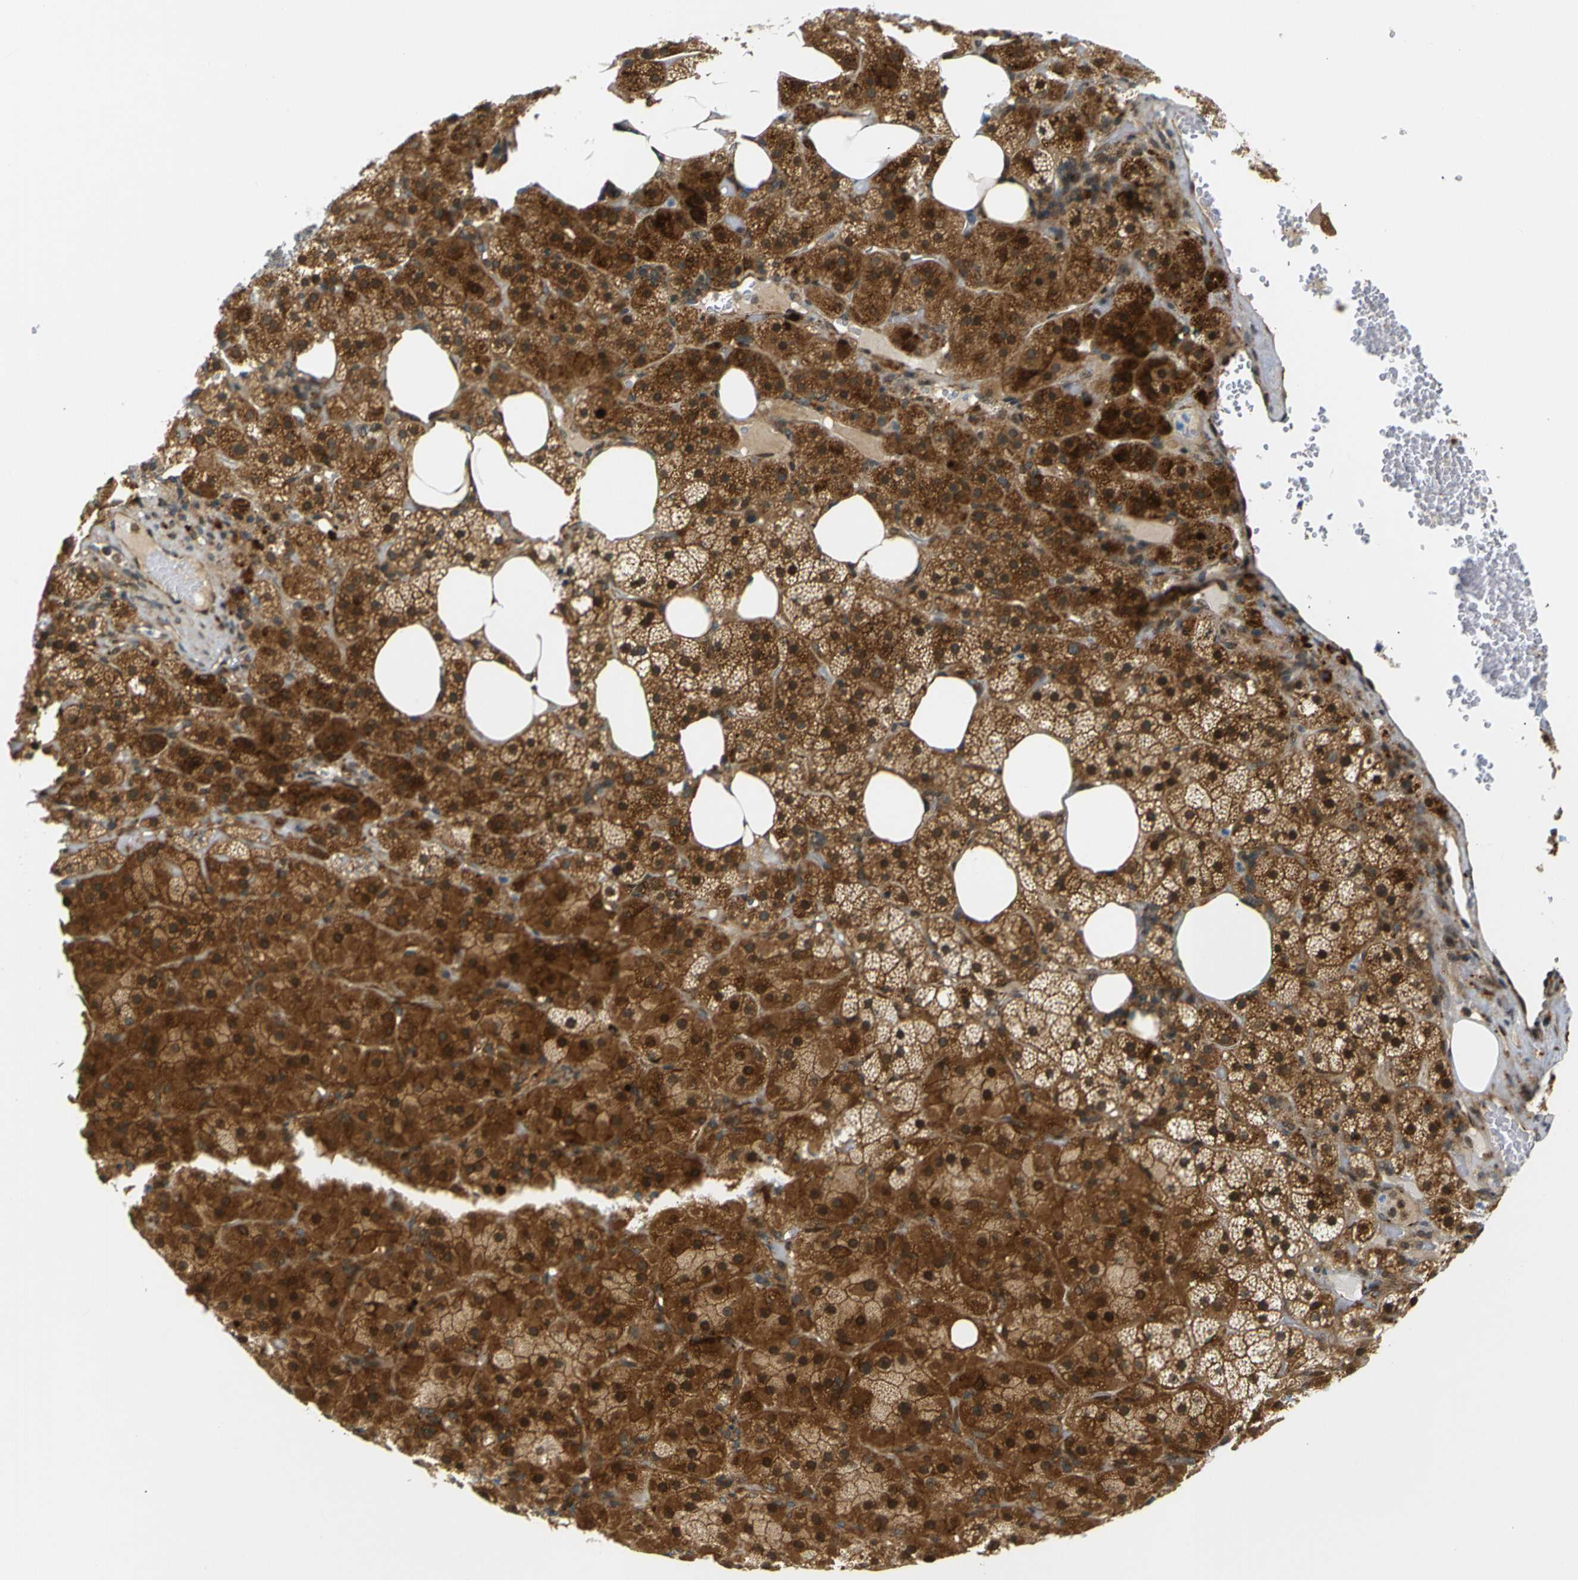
{"staining": {"intensity": "moderate", "quantity": ">75%", "location": "cytoplasmic/membranous"}, "tissue": "adrenal gland", "cell_type": "Glandular cells", "image_type": "normal", "snomed": [{"axis": "morphology", "description": "Normal tissue, NOS"}, {"axis": "topography", "description": "Adrenal gland"}], "caption": "Protein expression by immunohistochemistry (IHC) reveals moderate cytoplasmic/membranous staining in about >75% of glandular cells in unremarkable adrenal gland. The protein is shown in brown color, while the nuclei are stained blue.", "gene": "ABCE1", "patient": {"sex": "female", "age": 59}}